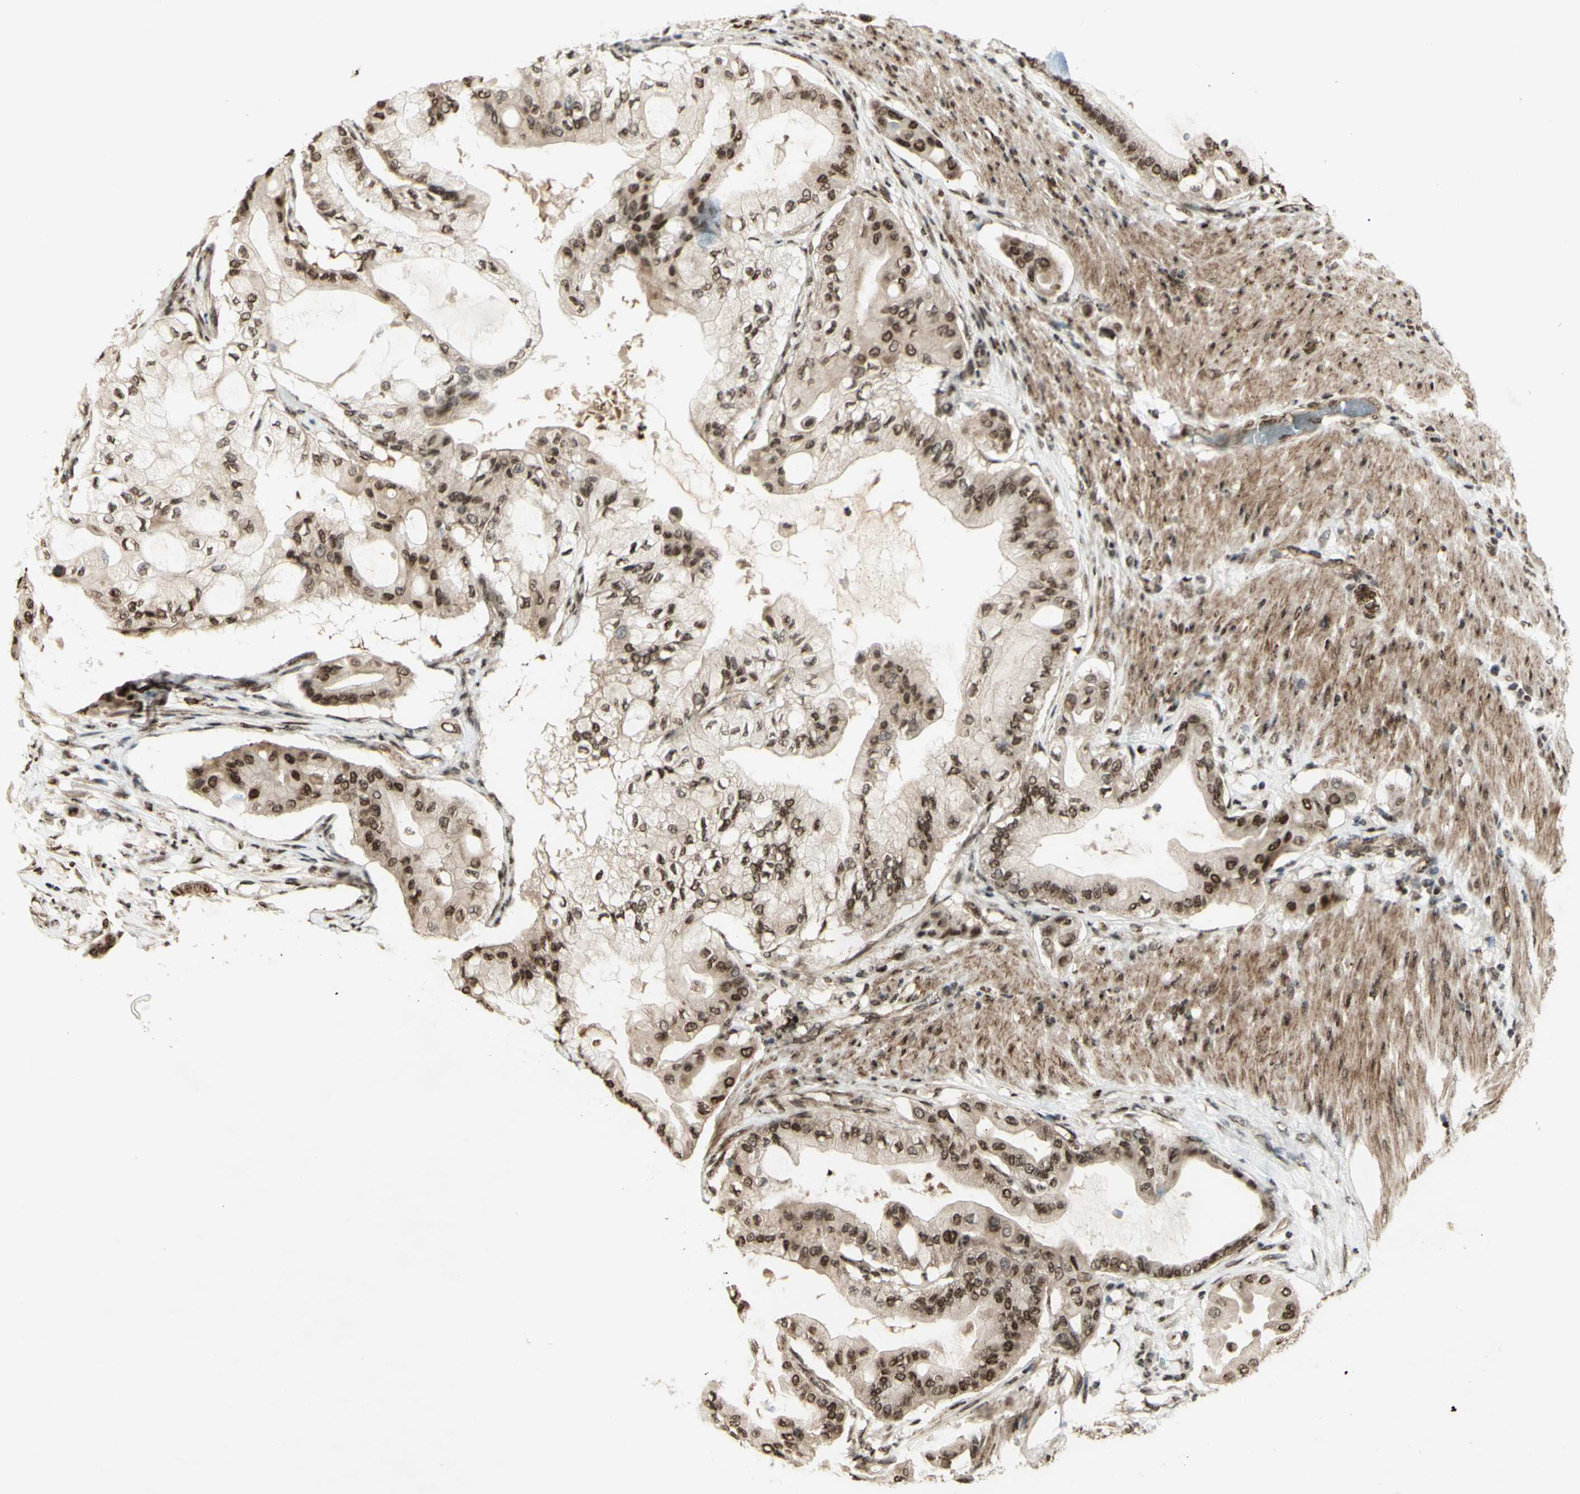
{"staining": {"intensity": "moderate", "quantity": ">75%", "location": "nuclear"}, "tissue": "pancreatic cancer", "cell_type": "Tumor cells", "image_type": "cancer", "snomed": [{"axis": "morphology", "description": "Adenocarcinoma, NOS"}, {"axis": "morphology", "description": "Adenocarcinoma, metastatic, NOS"}, {"axis": "topography", "description": "Lymph node"}, {"axis": "topography", "description": "Pancreas"}, {"axis": "topography", "description": "Duodenum"}], "caption": "Protein analysis of pancreatic cancer tissue displays moderate nuclear expression in about >75% of tumor cells.", "gene": "ZMYM6", "patient": {"sex": "female", "age": 64}}